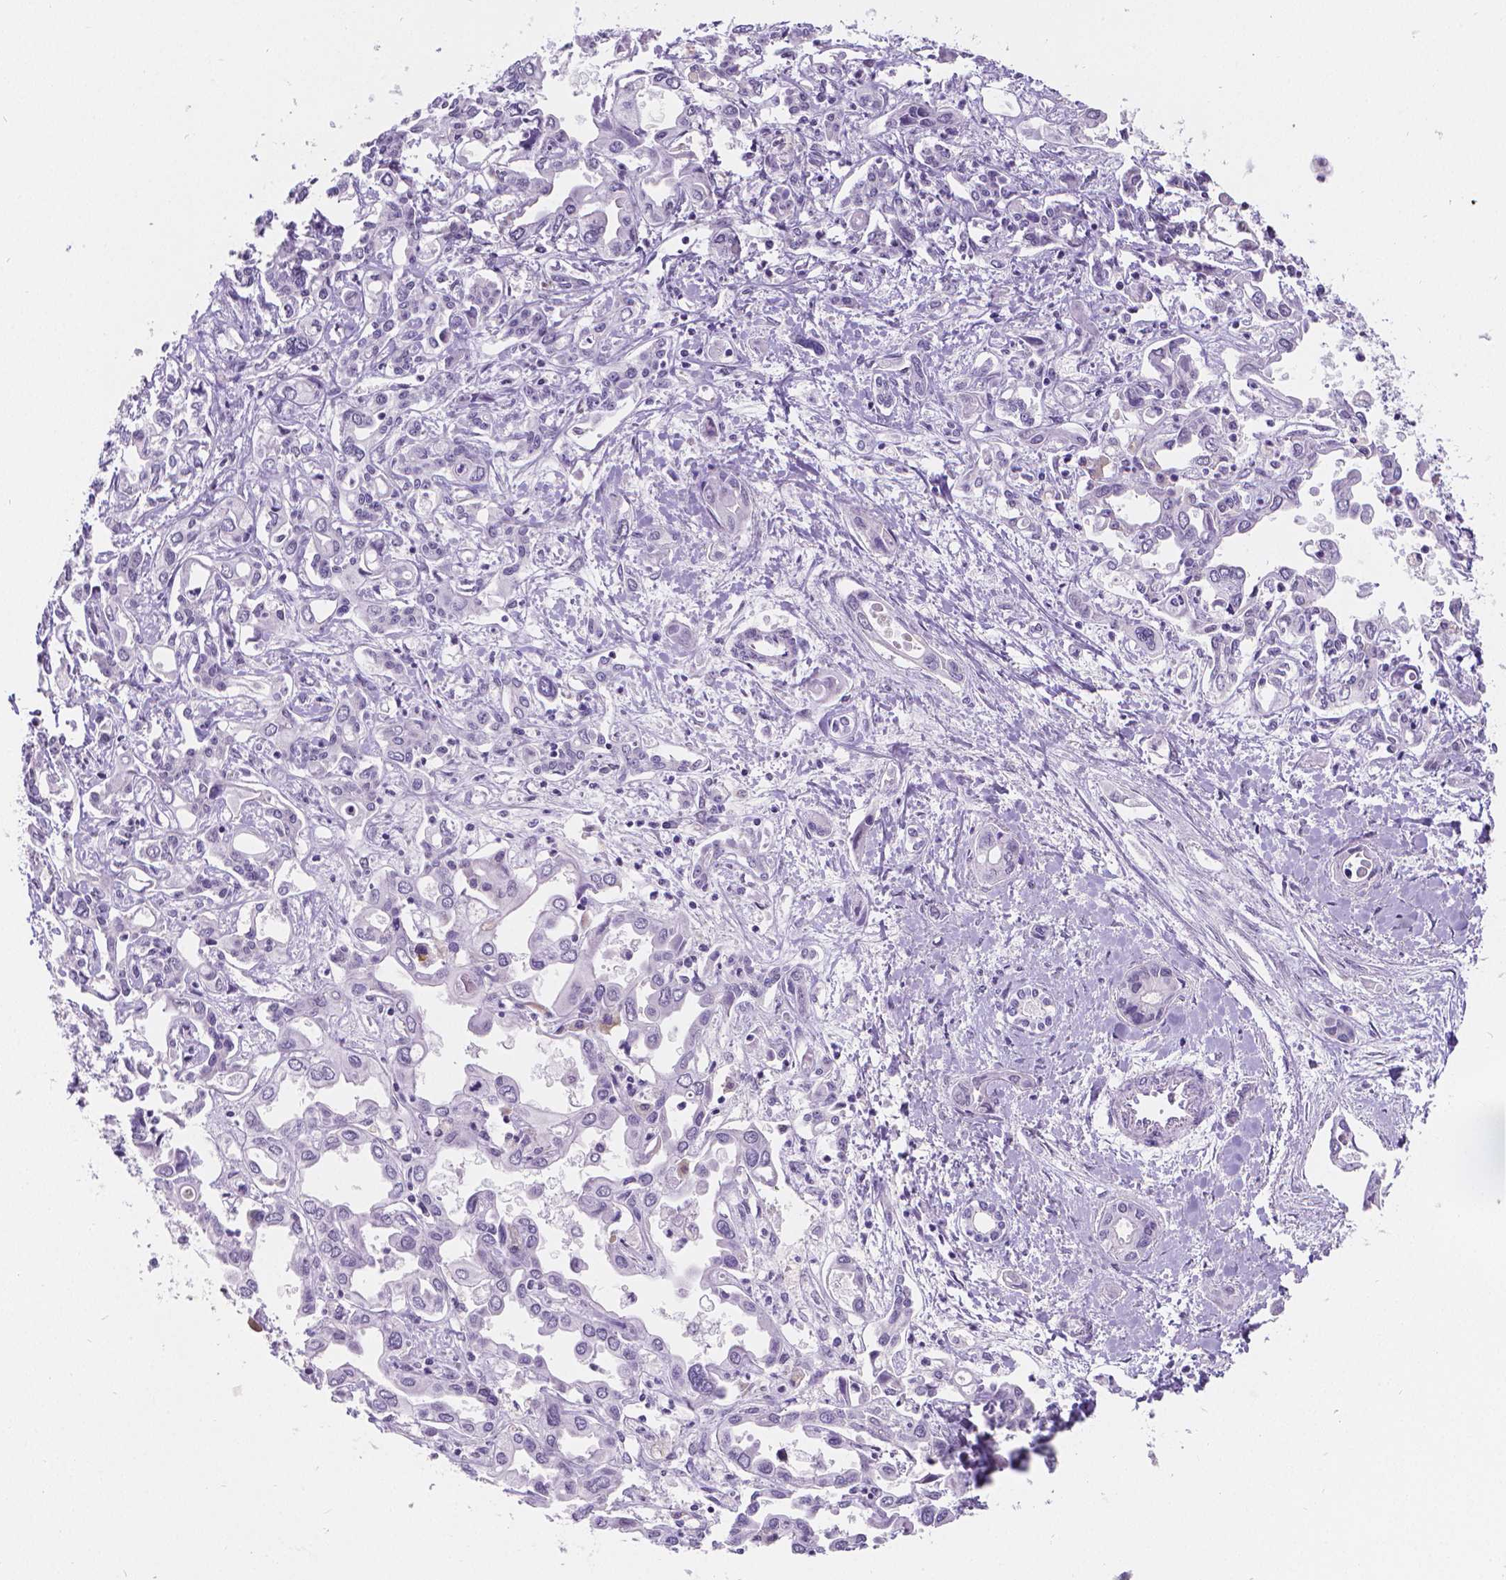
{"staining": {"intensity": "negative", "quantity": "none", "location": "none"}, "tissue": "liver cancer", "cell_type": "Tumor cells", "image_type": "cancer", "snomed": [{"axis": "morphology", "description": "Cholangiocarcinoma"}, {"axis": "topography", "description": "Liver"}], "caption": "Immunohistochemical staining of liver cancer (cholangiocarcinoma) demonstrates no significant staining in tumor cells.", "gene": "MEF2C", "patient": {"sex": "female", "age": 64}}